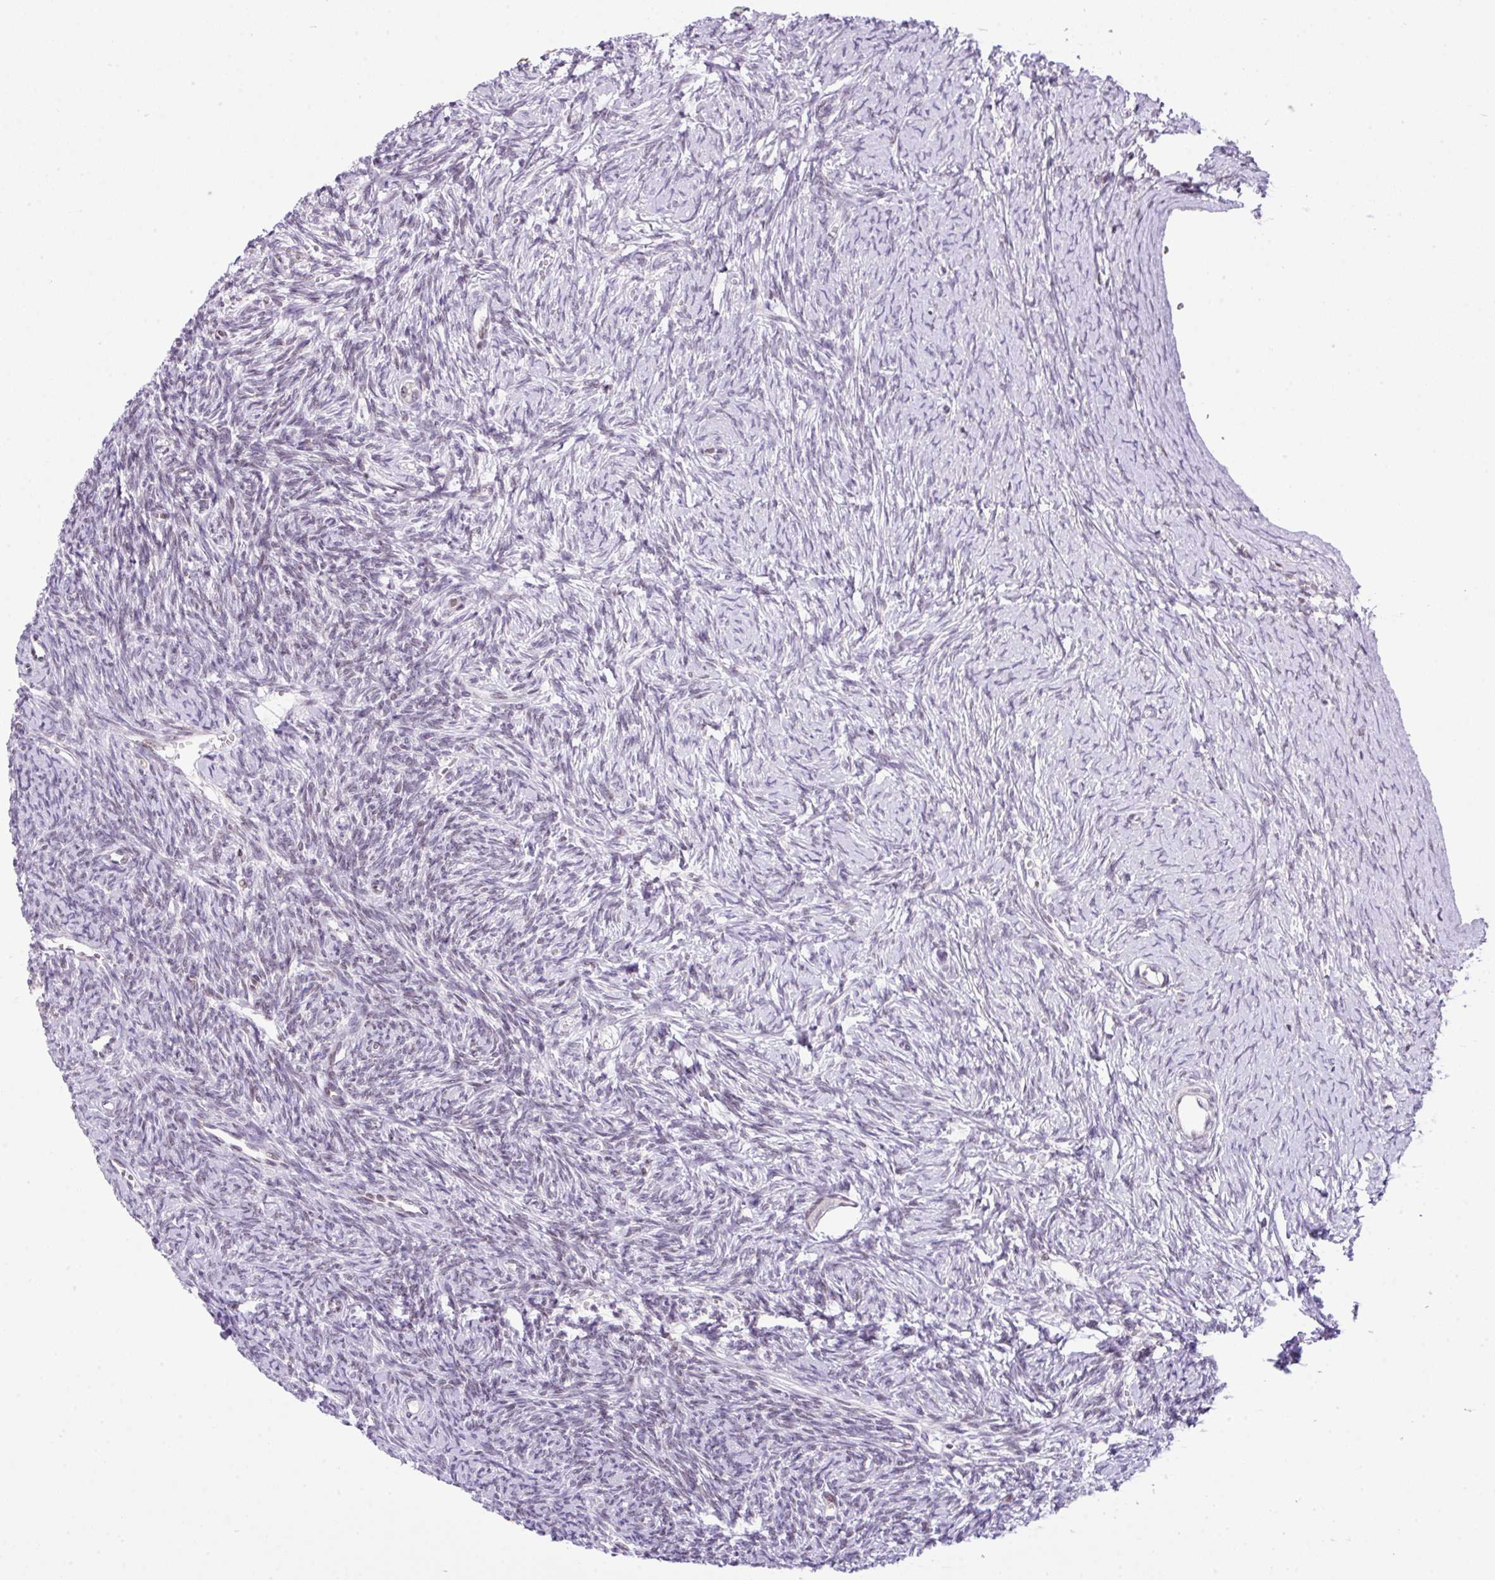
{"staining": {"intensity": "negative", "quantity": "none", "location": "none"}, "tissue": "ovary", "cell_type": "Follicle cells", "image_type": "normal", "snomed": [{"axis": "morphology", "description": "Normal tissue, NOS"}, {"axis": "topography", "description": "Ovary"}], "caption": "Human ovary stained for a protein using immunohistochemistry (IHC) demonstrates no positivity in follicle cells.", "gene": "CCDC137", "patient": {"sex": "female", "age": 39}}